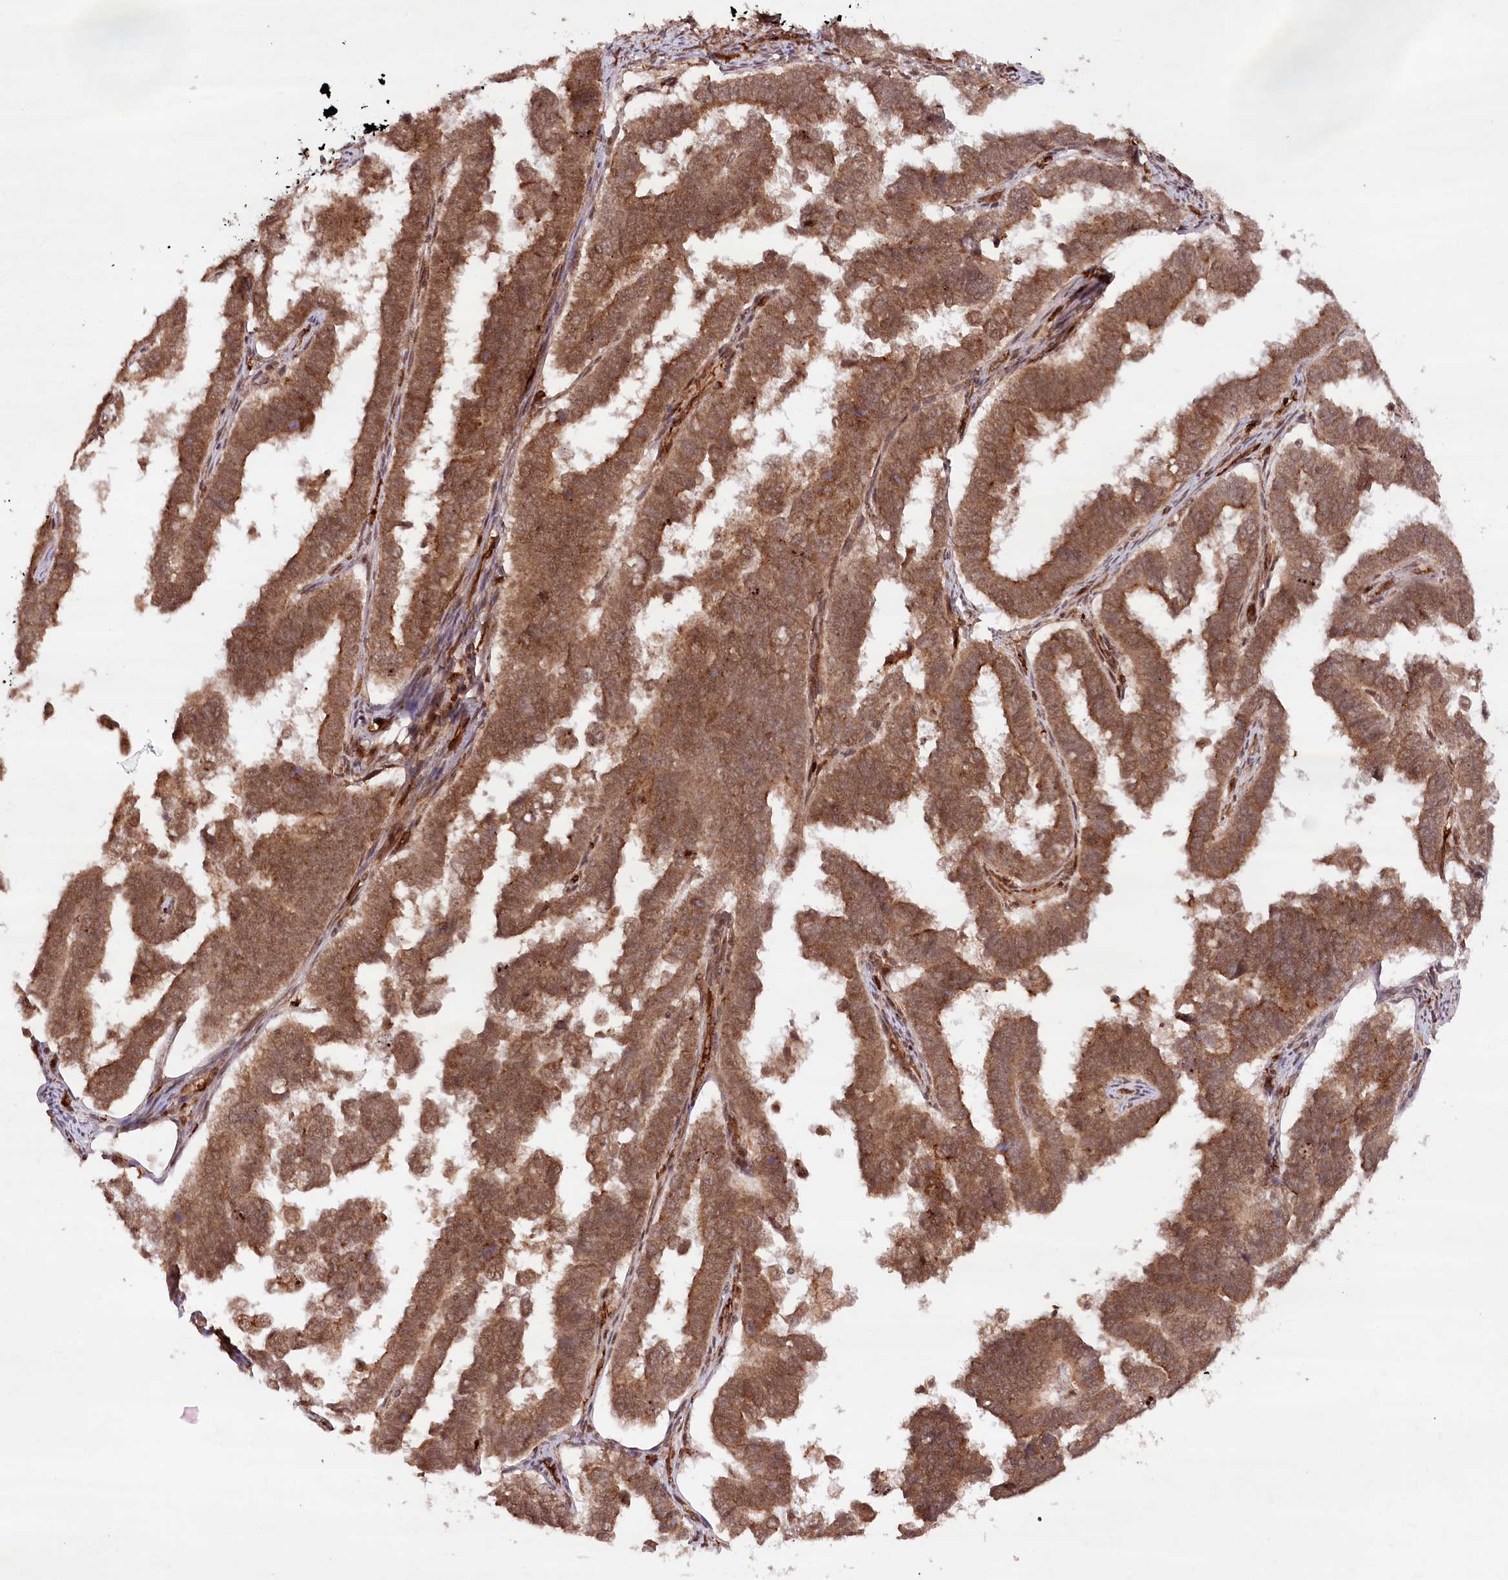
{"staining": {"intensity": "moderate", "quantity": ">75%", "location": "cytoplasmic/membranous,nuclear"}, "tissue": "endometrial cancer", "cell_type": "Tumor cells", "image_type": "cancer", "snomed": [{"axis": "morphology", "description": "Adenocarcinoma, NOS"}, {"axis": "topography", "description": "Endometrium"}], "caption": "Adenocarcinoma (endometrial) stained with immunohistochemistry (IHC) exhibits moderate cytoplasmic/membranous and nuclear positivity in approximately >75% of tumor cells. (IHC, brightfield microscopy, high magnification).", "gene": "ALKBH8", "patient": {"sex": "female", "age": 75}}